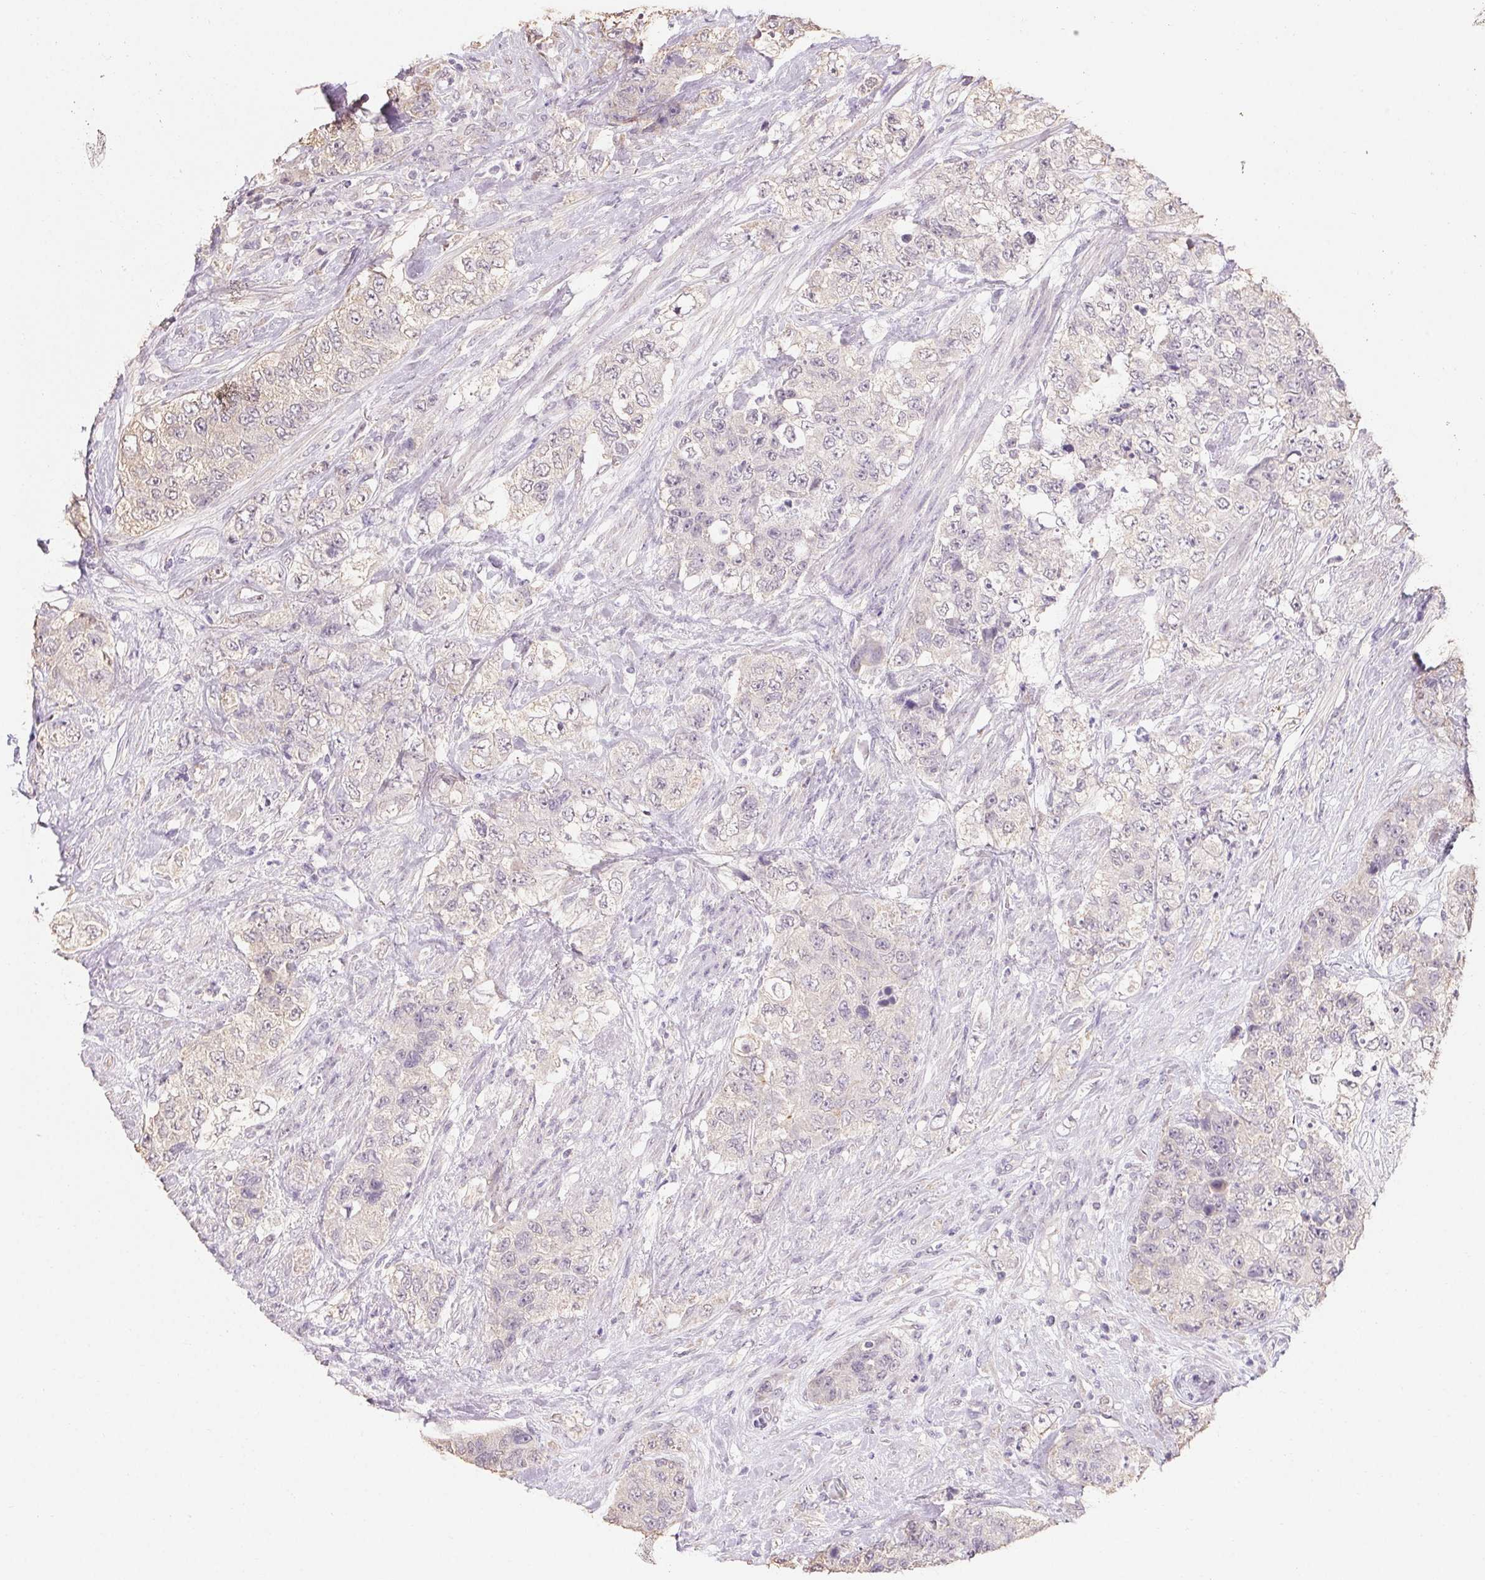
{"staining": {"intensity": "negative", "quantity": "none", "location": "none"}, "tissue": "urothelial cancer", "cell_type": "Tumor cells", "image_type": "cancer", "snomed": [{"axis": "morphology", "description": "Urothelial carcinoma, High grade"}, {"axis": "topography", "description": "Urinary bladder"}], "caption": "A high-resolution photomicrograph shows immunohistochemistry staining of urothelial carcinoma (high-grade), which displays no significant staining in tumor cells.", "gene": "MAP7D2", "patient": {"sex": "female", "age": 78}}